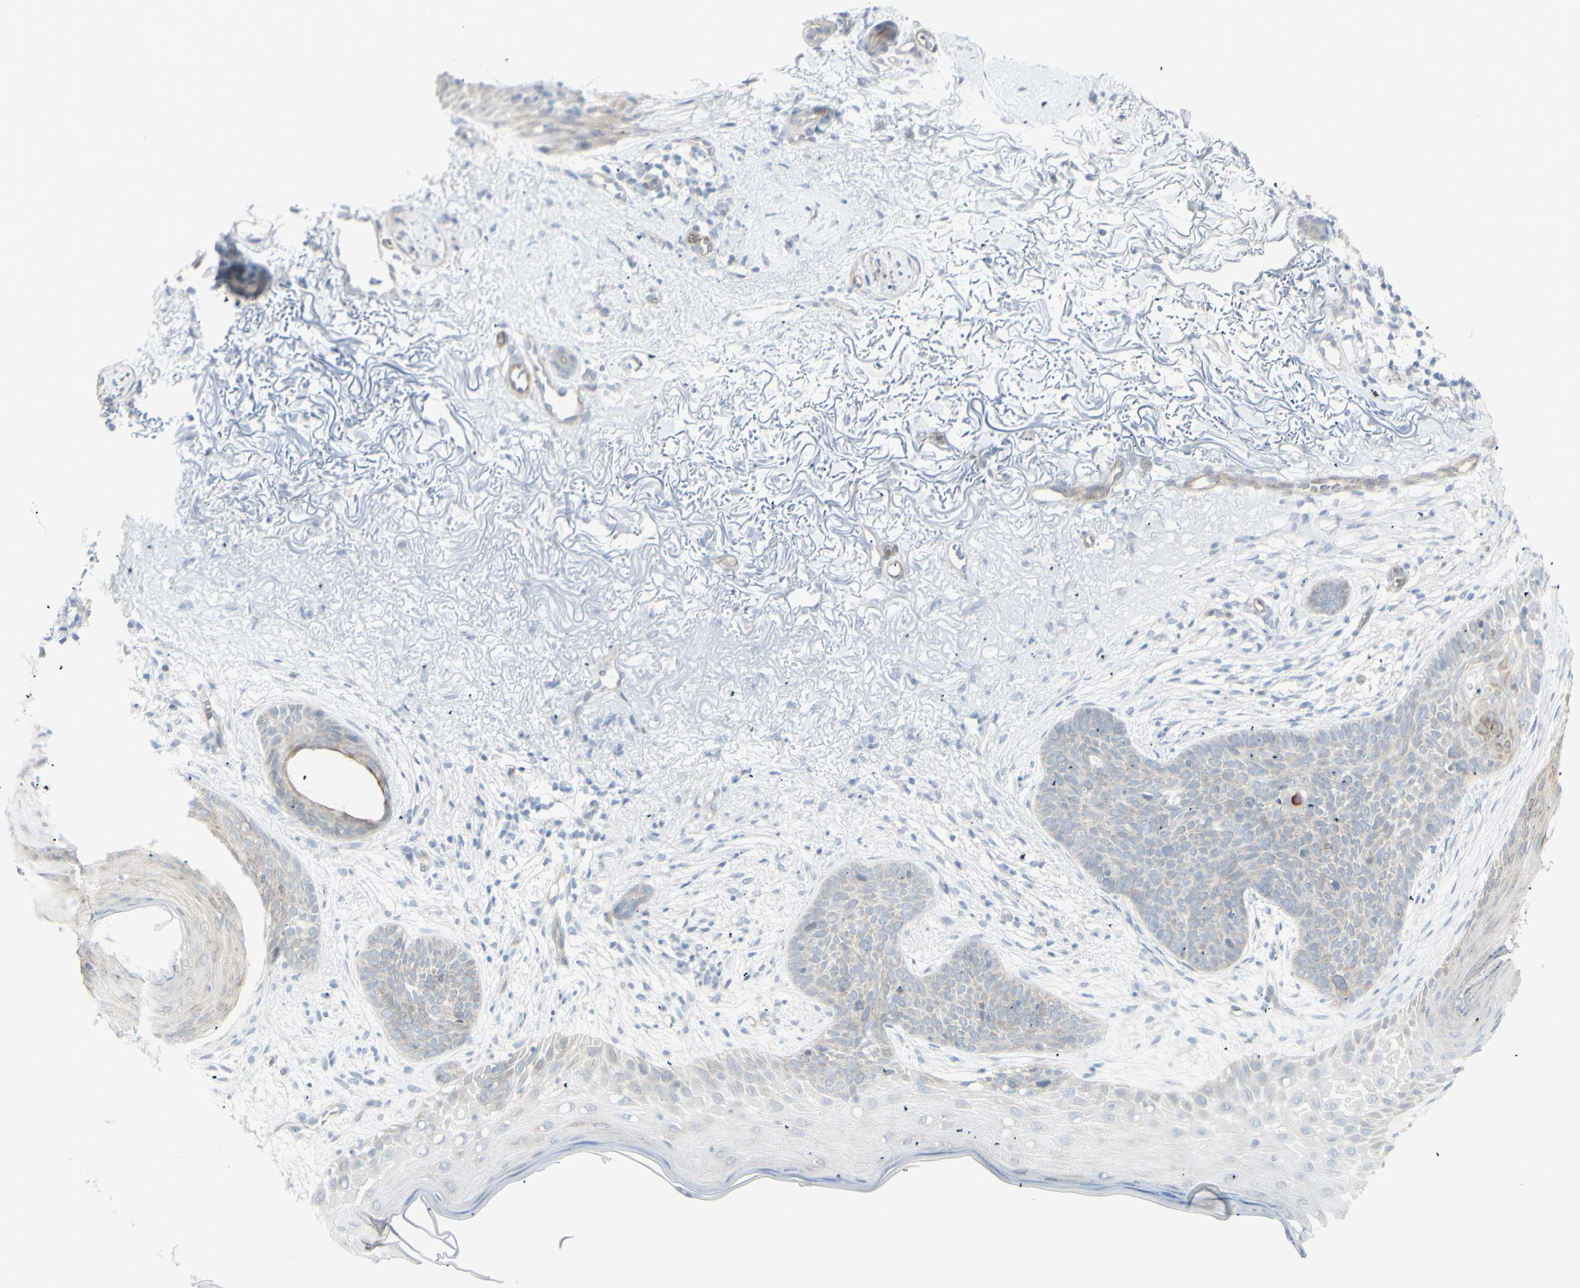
{"staining": {"intensity": "negative", "quantity": "none", "location": "none"}, "tissue": "skin cancer", "cell_type": "Tumor cells", "image_type": "cancer", "snomed": [{"axis": "morphology", "description": "Normal tissue, NOS"}, {"axis": "morphology", "description": "Basal cell carcinoma"}, {"axis": "topography", "description": "Skin"}], "caption": "The photomicrograph reveals no significant positivity in tumor cells of skin cancer.", "gene": "NDST4", "patient": {"sex": "female", "age": 70}}